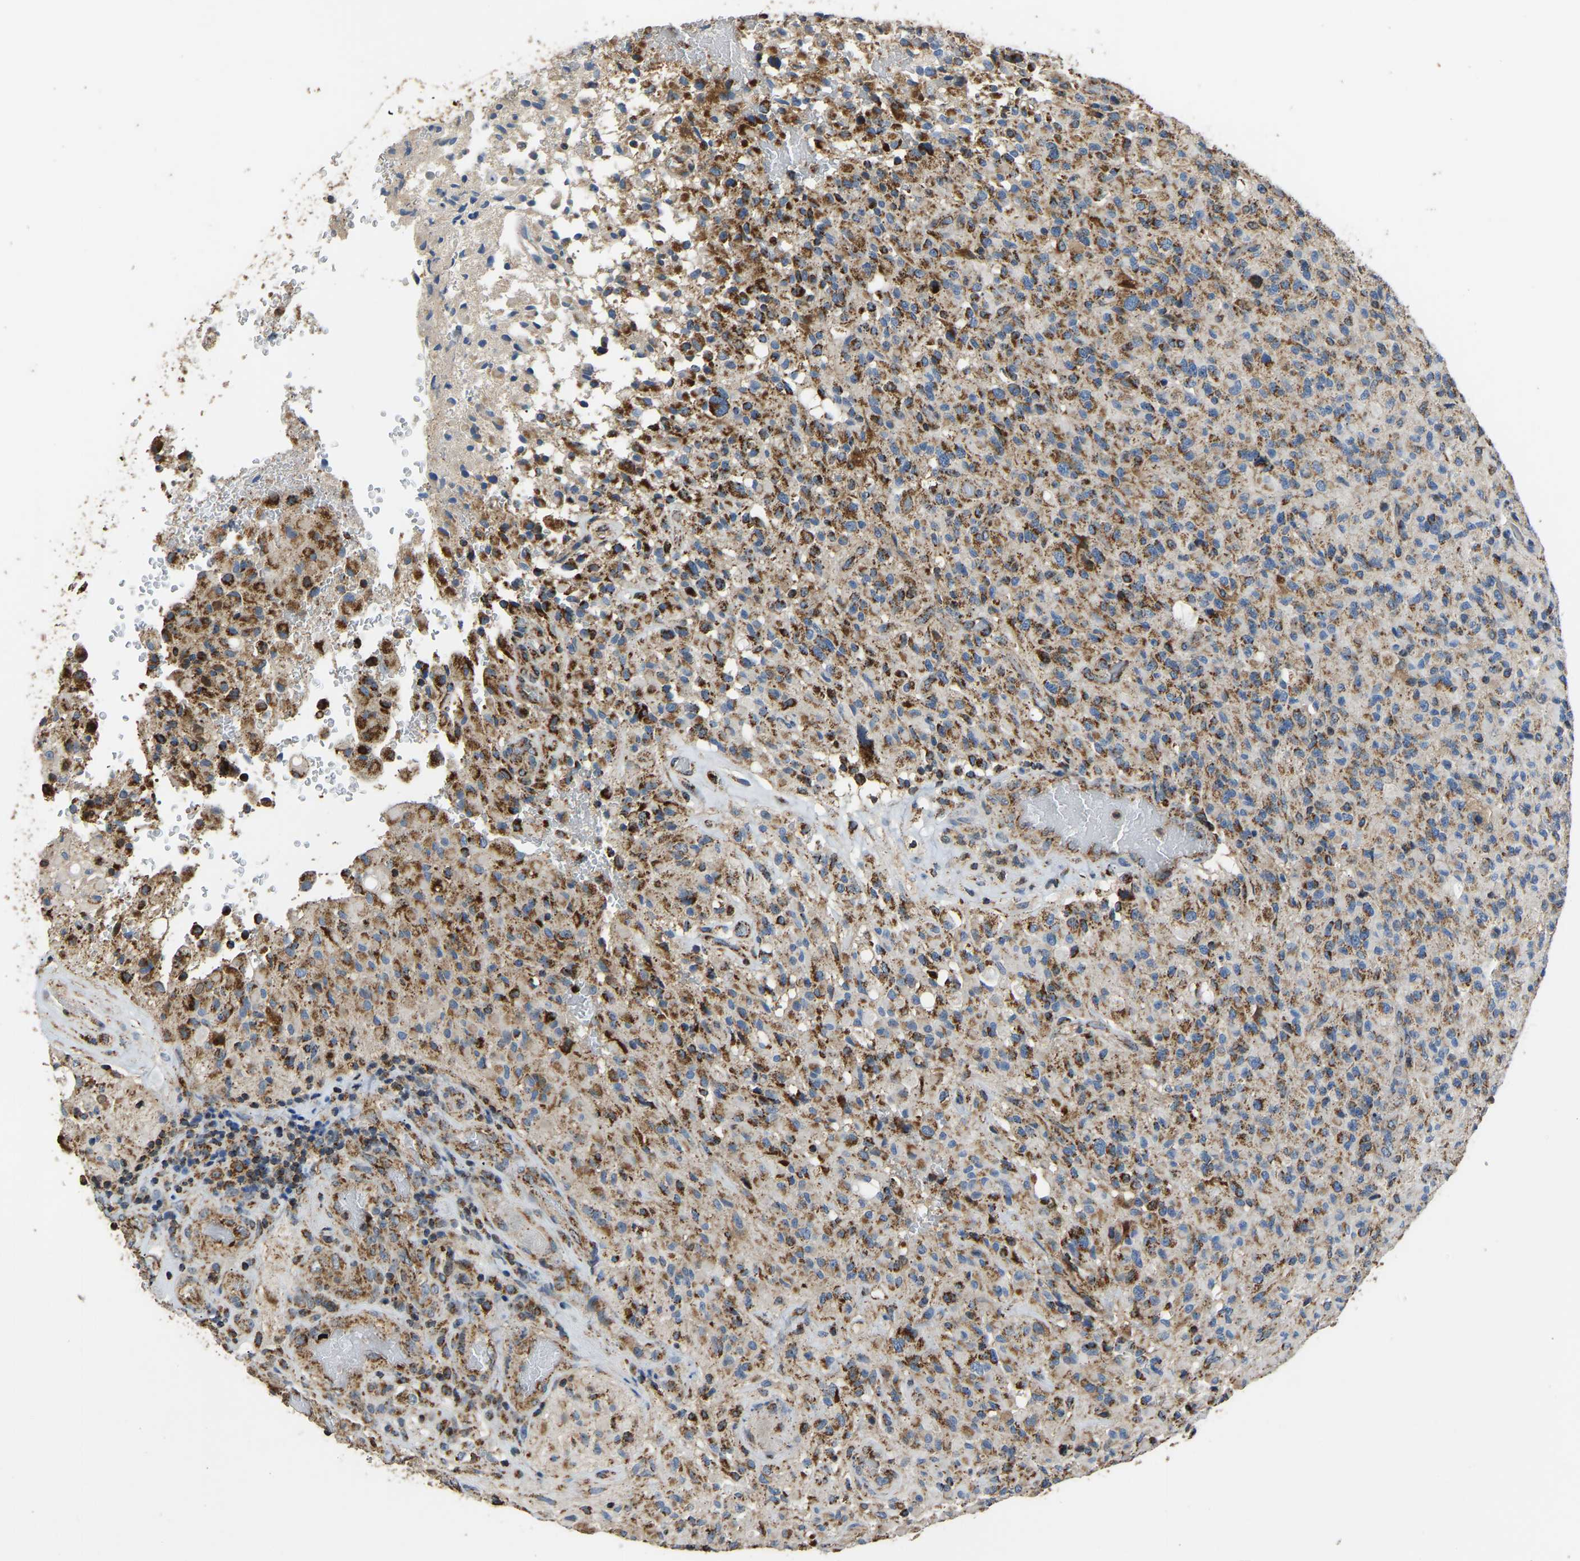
{"staining": {"intensity": "moderate", "quantity": "25%-75%", "location": "cytoplasmic/membranous"}, "tissue": "glioma", "cell_type": "Tumor cells", "image_type": "cancer", "snomed": [{"axis": "morphology", "description": "Glioma, malignant, High grade"}, {"axis": "topography", "description": "Brain"}], "caption": "An image of malignant high-grade glioma stained for a protein demonstrates moderate cytoplasmic/membranous brown staining in tumor cells. (DAB (3,3'-diaminobenzidine) IHC with brightfield microscopy, high magnification).", "gene": "TUFM", "patient": {"sex": "male", "age": 71}}